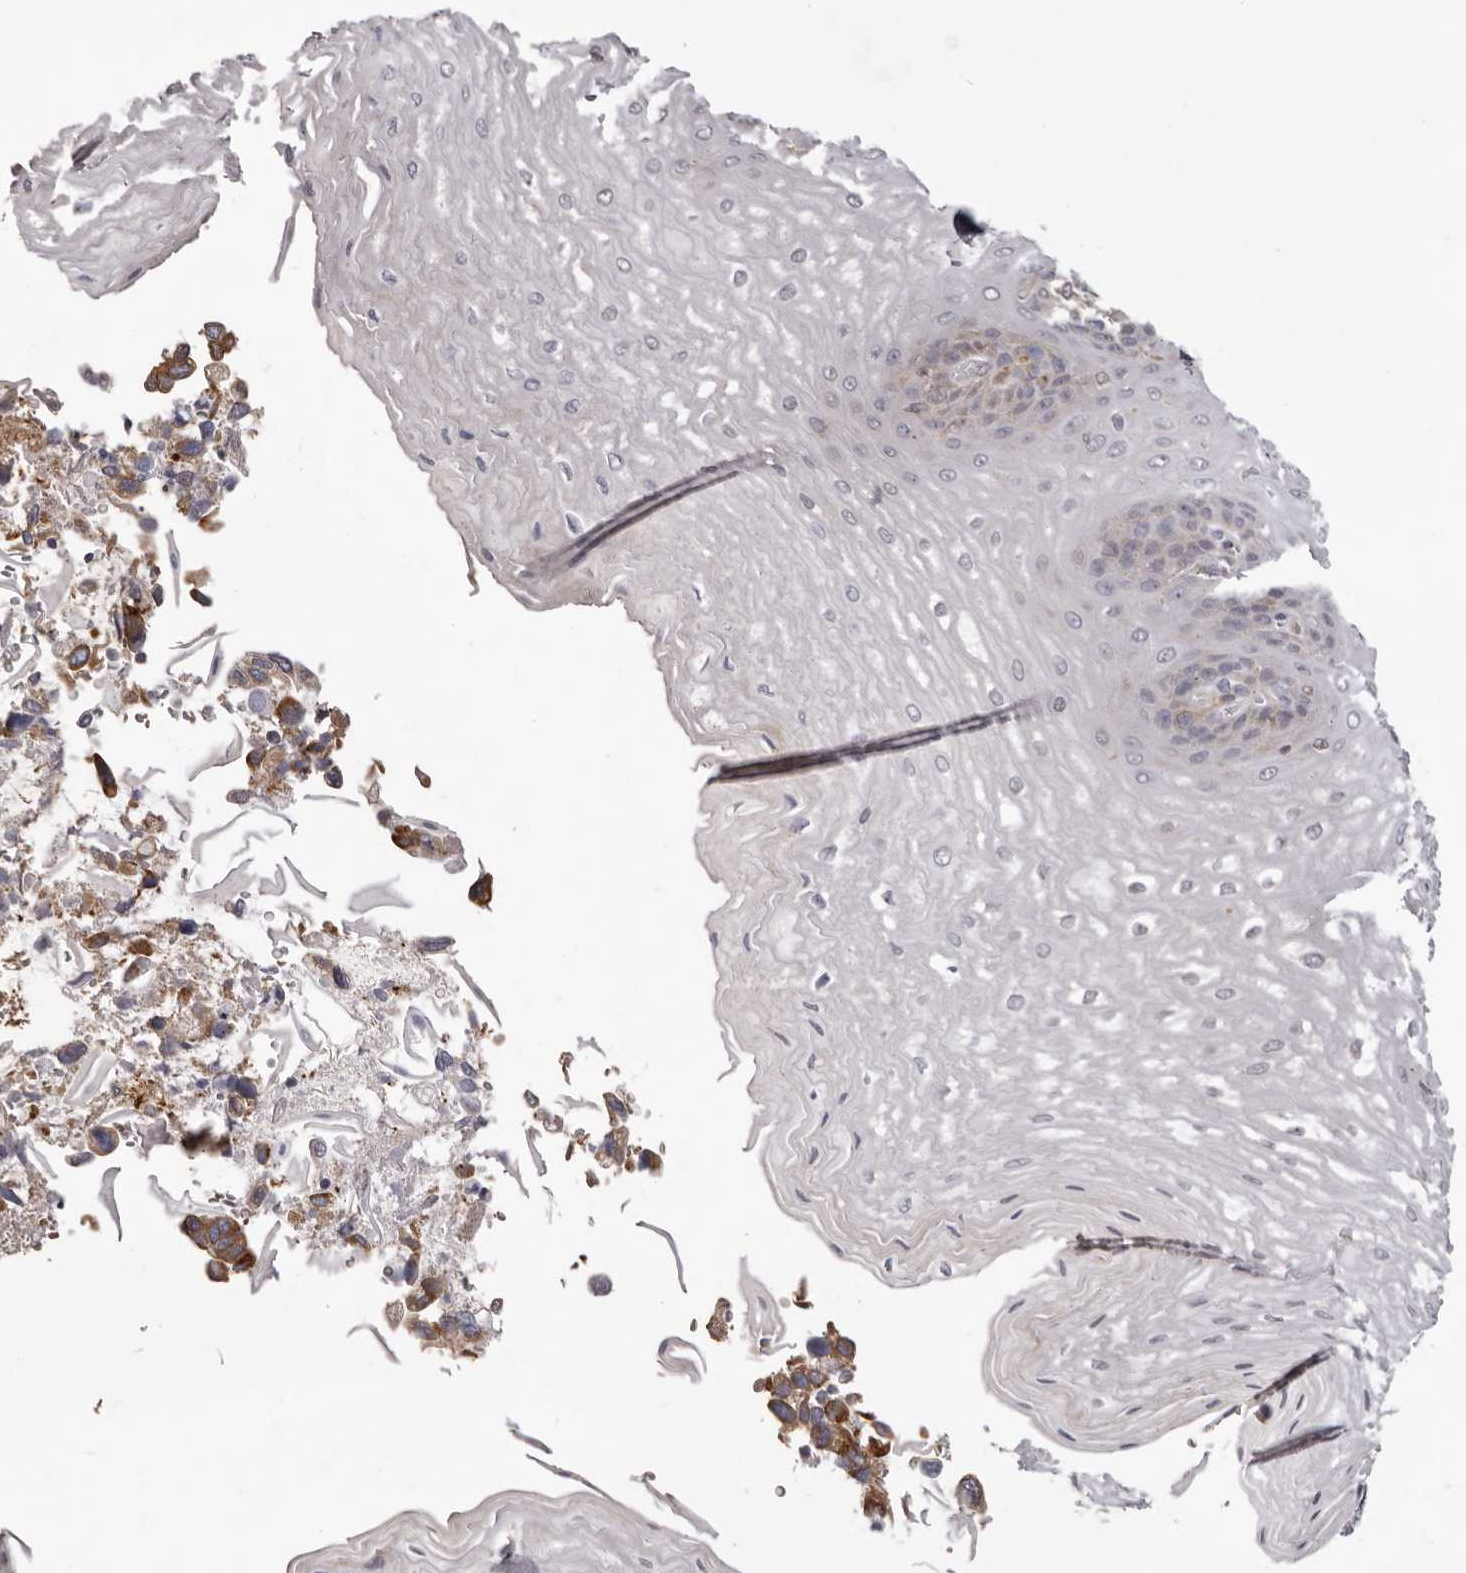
{"staining": {"intensity": "weak", "quantity": "<25%", "location": "cytoplasmic/membranous"}, "tissue": "esophagus", "cell_type": "Squamous epithelial cells", "image_type": "normal", "snomed": [{"axis": "morphology", "description": "Normal tissue, NOS"}, {"axis": "topography", "description": "Esophagus"}], "caption": "The photomicrograph displays no staining of squamous epithelial cells in unremarkable esophagus. Nuclei are stained in blue.", "gene": "PIGX", "patient": {"sex": "male", "age": 54}}